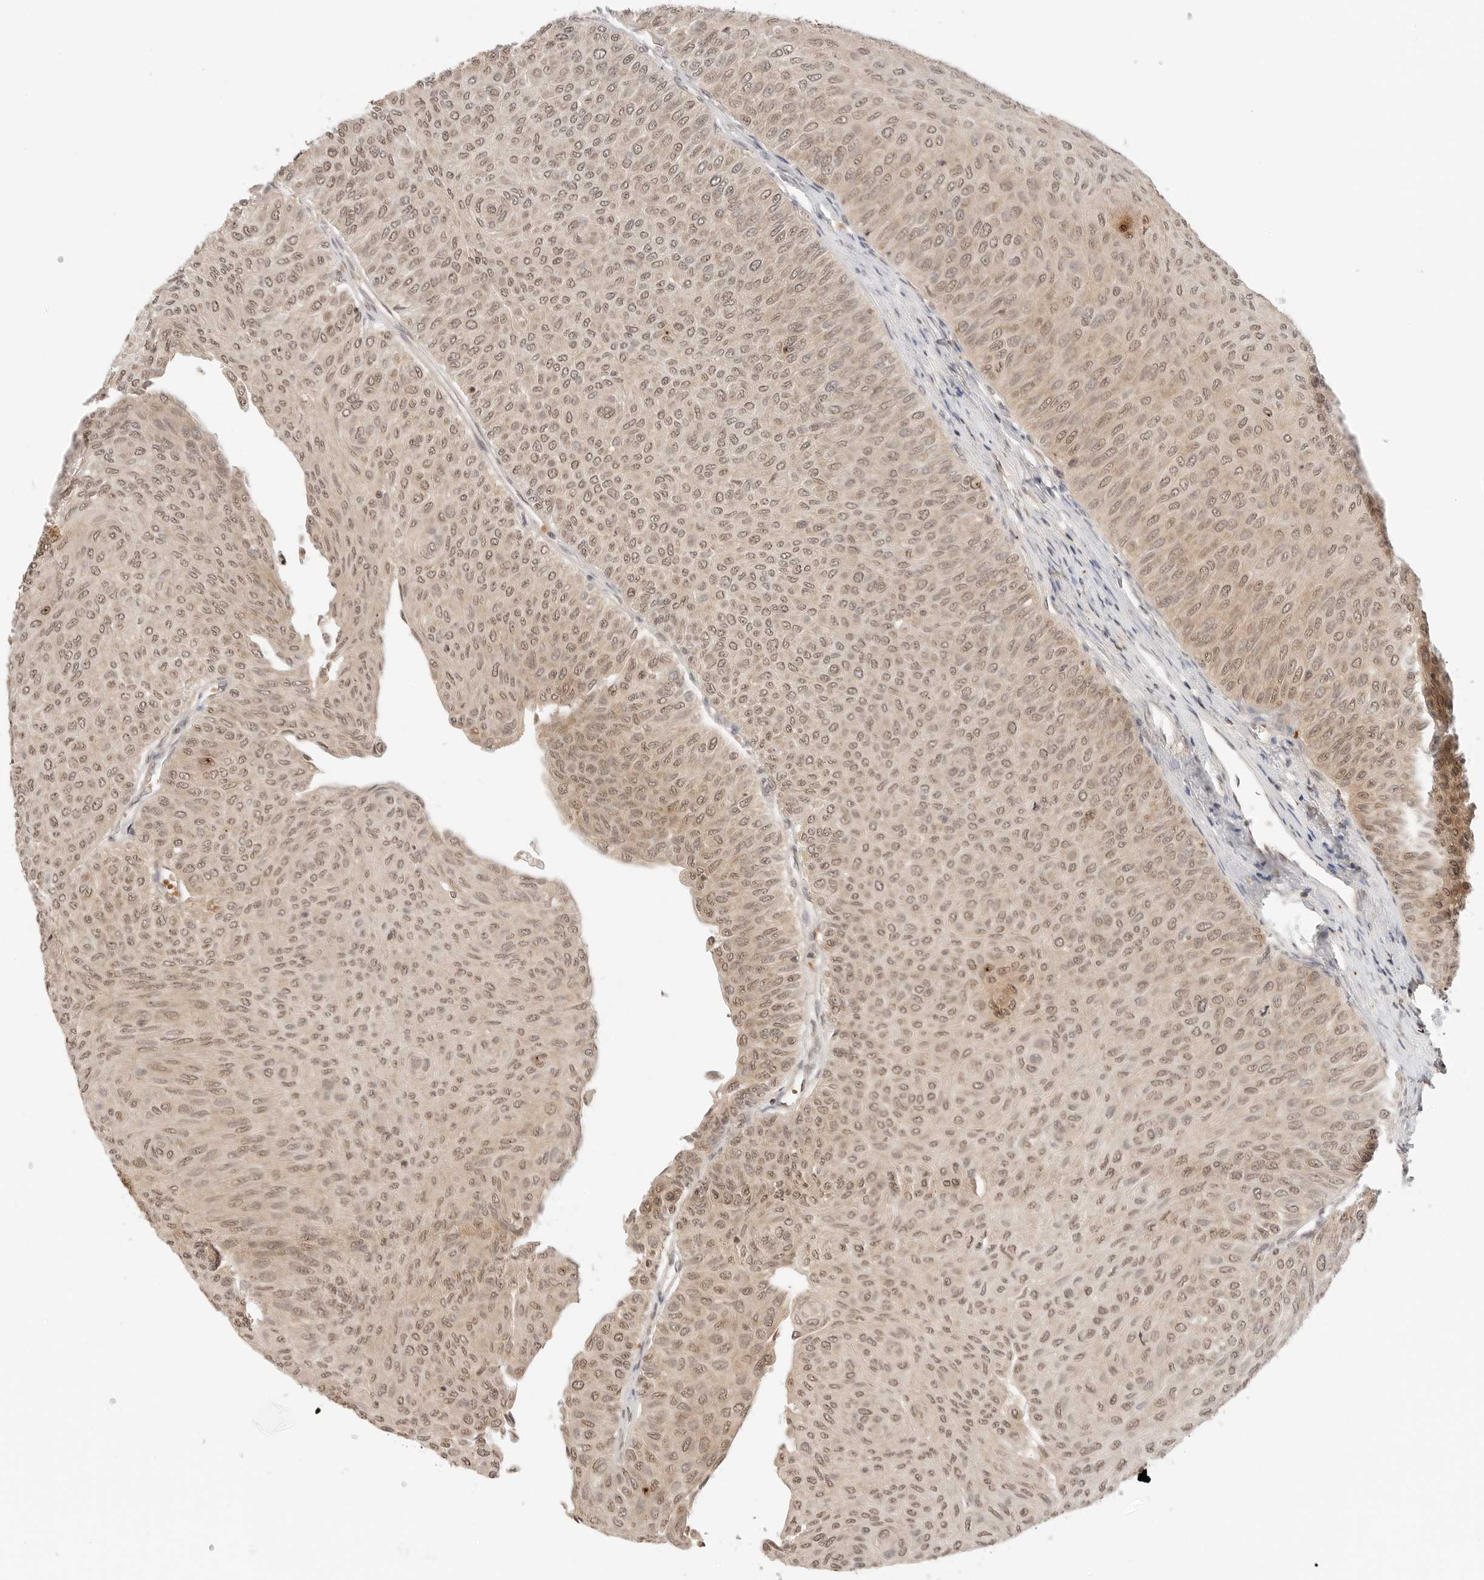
{"staining": {"intensity": "weak", "quantity": ">75%", "location": "cytoplasmic/membranous,nuclear"}, "tissue": "urothelial cancer", "cell_type": "Tumor cells", "image_type": "cancer", "snomed": [{"axis": "morphology", "description": "Urothelial carcinoma, Low grade"}, {"axis": "topography", "description": "Urinary bladder"}], "caption": "Urothelial cancer was stained to show a protein in brown. There is low levels of weak cytoplasmic/membranous and nuclear staining in approximately >75% of tumor cells. (DAB (3,3'-diaminobenzidine) IHC, brown staining for protein, blue staining for nuclei).", "gene": "GPR34", "patient": {"sex": "male", "age": 78}}